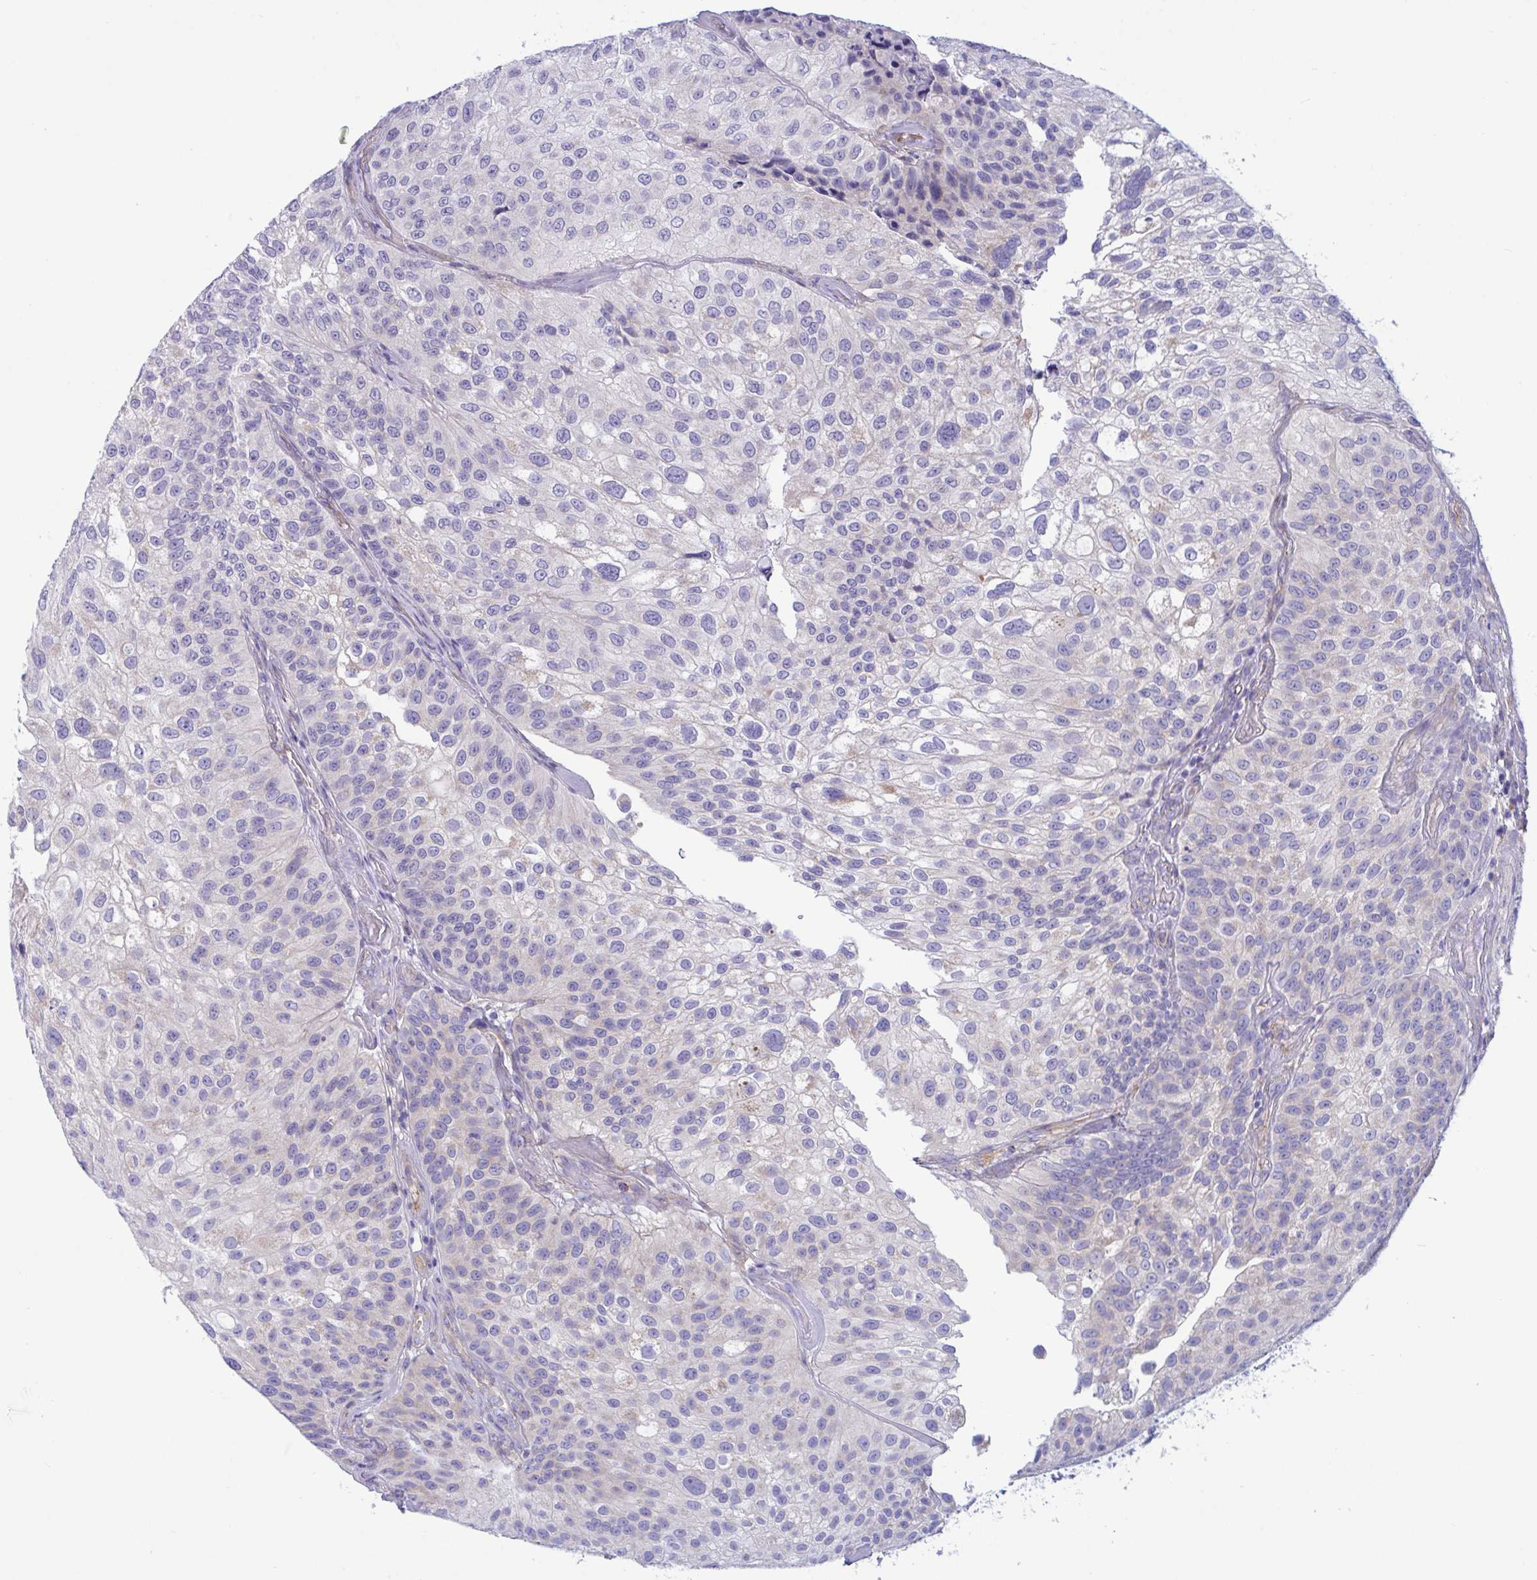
{"staining": {"intensity": "weak", "quantity": "<25%", "location": "cytoplasmic/membranous"}, "tissue": "urothelial cancer", "cell_type": "Tumor cells", "image_type": "cancer", "snomed": [{"axis": "morphology", "description": "Urothelial carcinoma, NOS"}, {"axis": "topography", "description": "Urinary bladder"}], "caption": "Histopathology image shows no significant protein staining in tumor cells of urothelial cancer.", "gene": "OXLD1", "patient": {"sex": "male", "age": 87}}